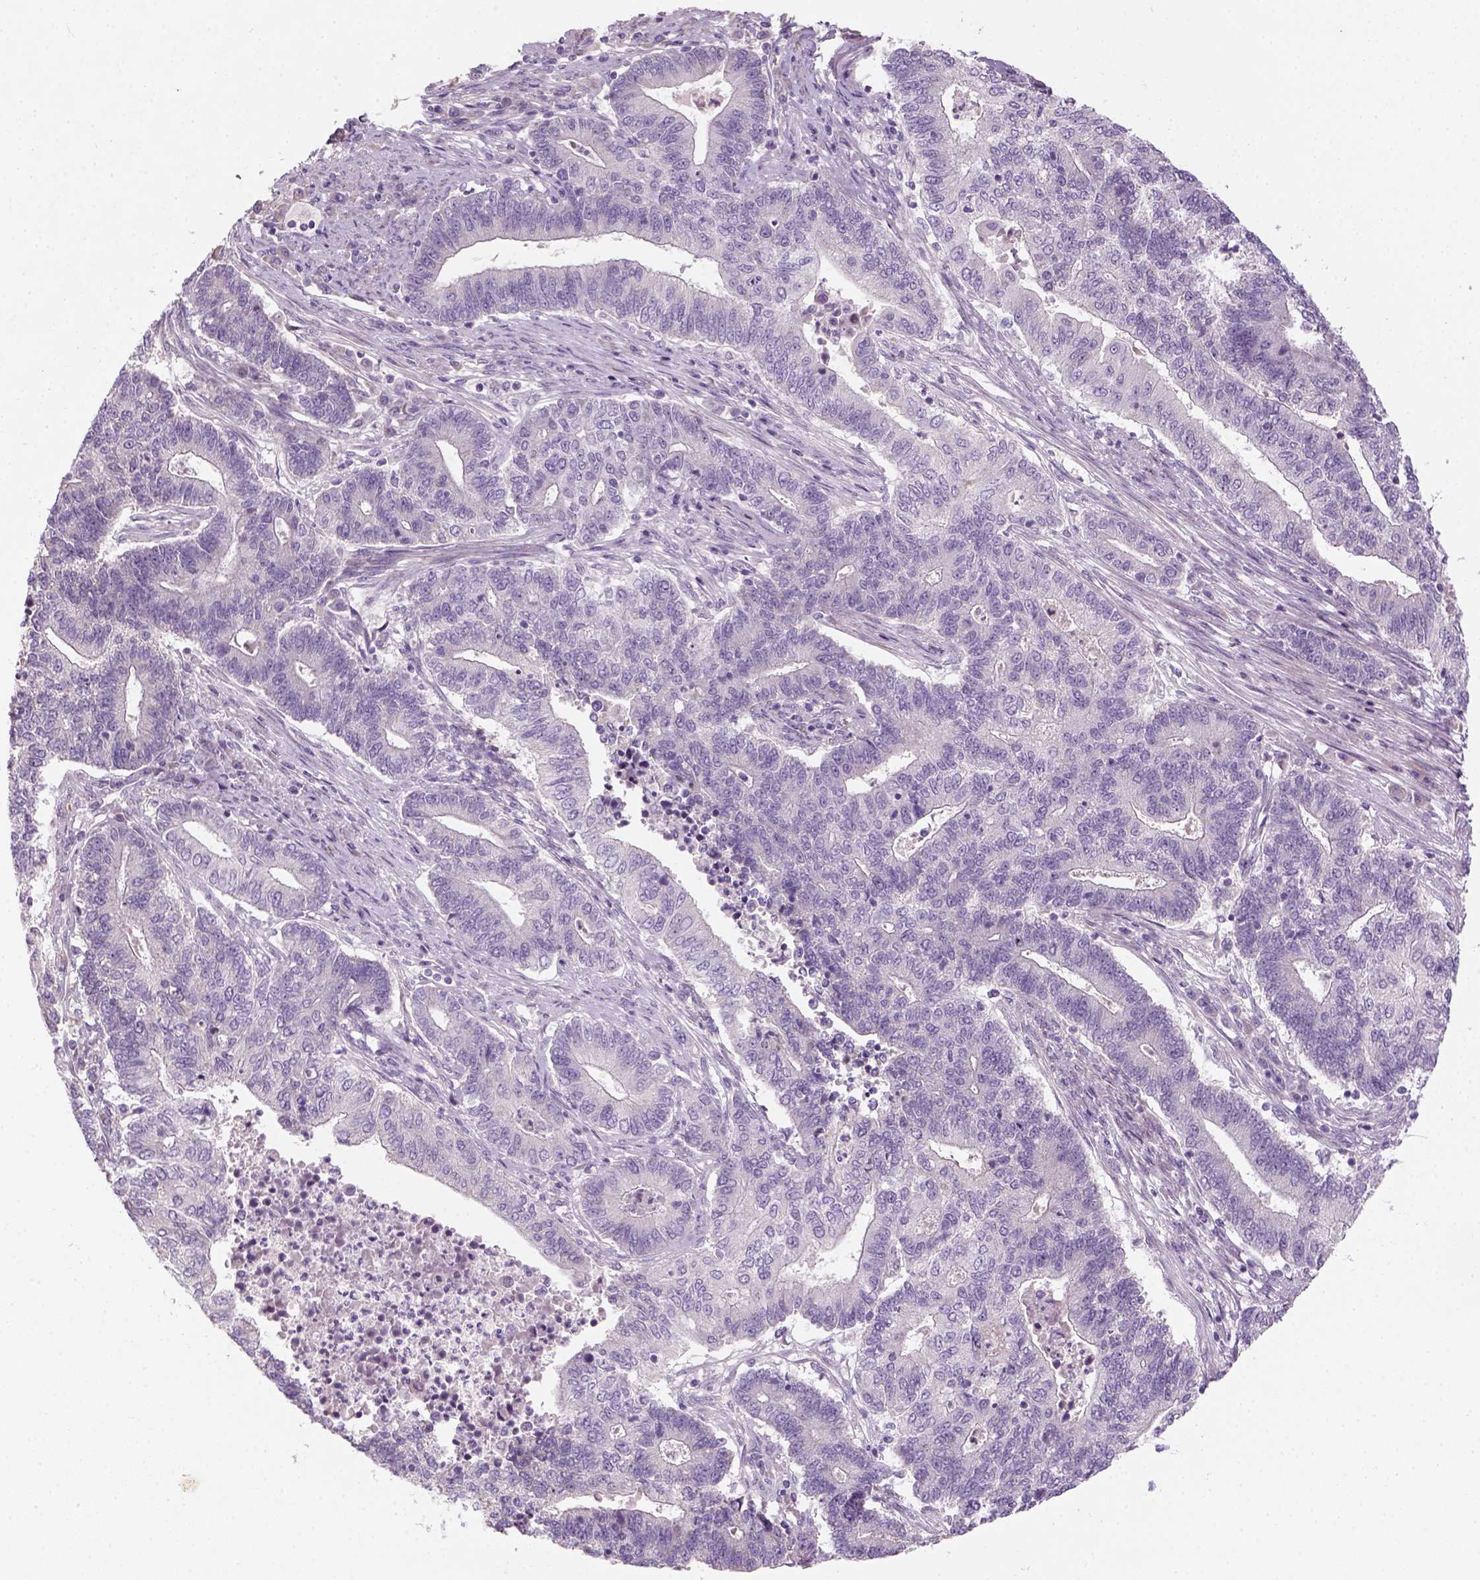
{"staining": {"intensity": "negative", "quantity": "none", "location": "none"}, "tissue": "endometrial cancer", "cell_type": "Tumor cells", "image_type": "cancer", "snomed": [{"axis": "morphology", "description": "Adenocarcinoma, NOS"}, {"axis": "topography", "description": "Uterus"}, {"axis": "topography", "description": "Endometrium"}], "caption": "This is an immunohistochemistry micrograph of adenocarcinoma (endometrial). There is no positivity in tumor cells.", "gene": "NUDT6", "patient": {"sex": "female", "age": 54}}